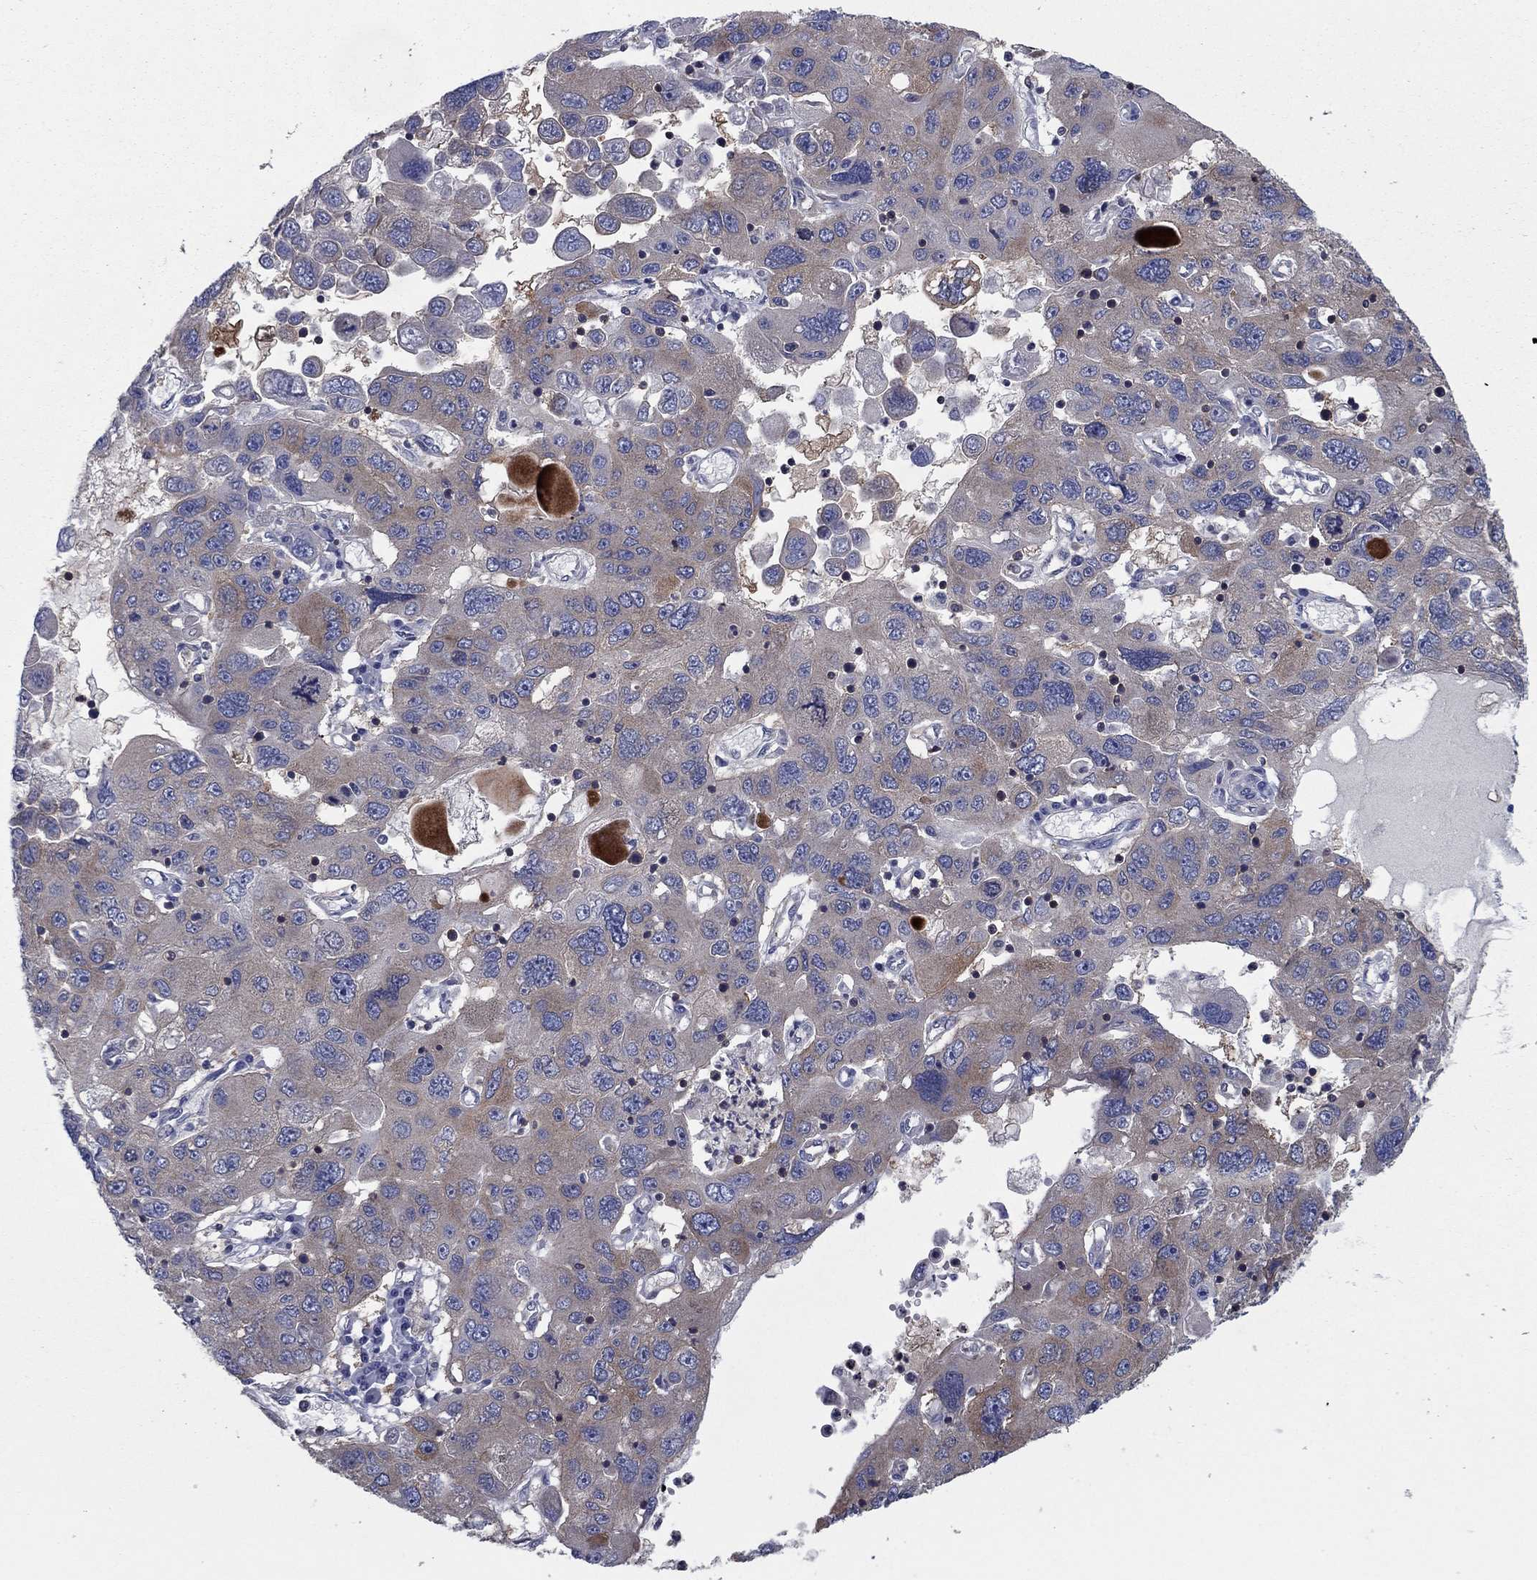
{"staining": {"intensity": "weak", "quantity": "25%-75%", "location": "cytoplasmic/membranous"}, "tissue": "stomach cancer", "cell_type": "Tumor cells", "image_type": "cancer", "snomed": [{"axis": "morphology", "description": "Adenocarcinoma, NOS"}, {"axis": "topography", "description": "Stomach"}], "caption": "Immunohistochemical staining of human adenocarcinoma (stomach) displays low levels of weak cytoplasmic/membranous protein expression in about 25%-75% of tumor cells. (DAB = brown stain, brightfield microscopy at high magnification).", "gene": "PVR", "patient": {"sex": "male", "age": 56}}